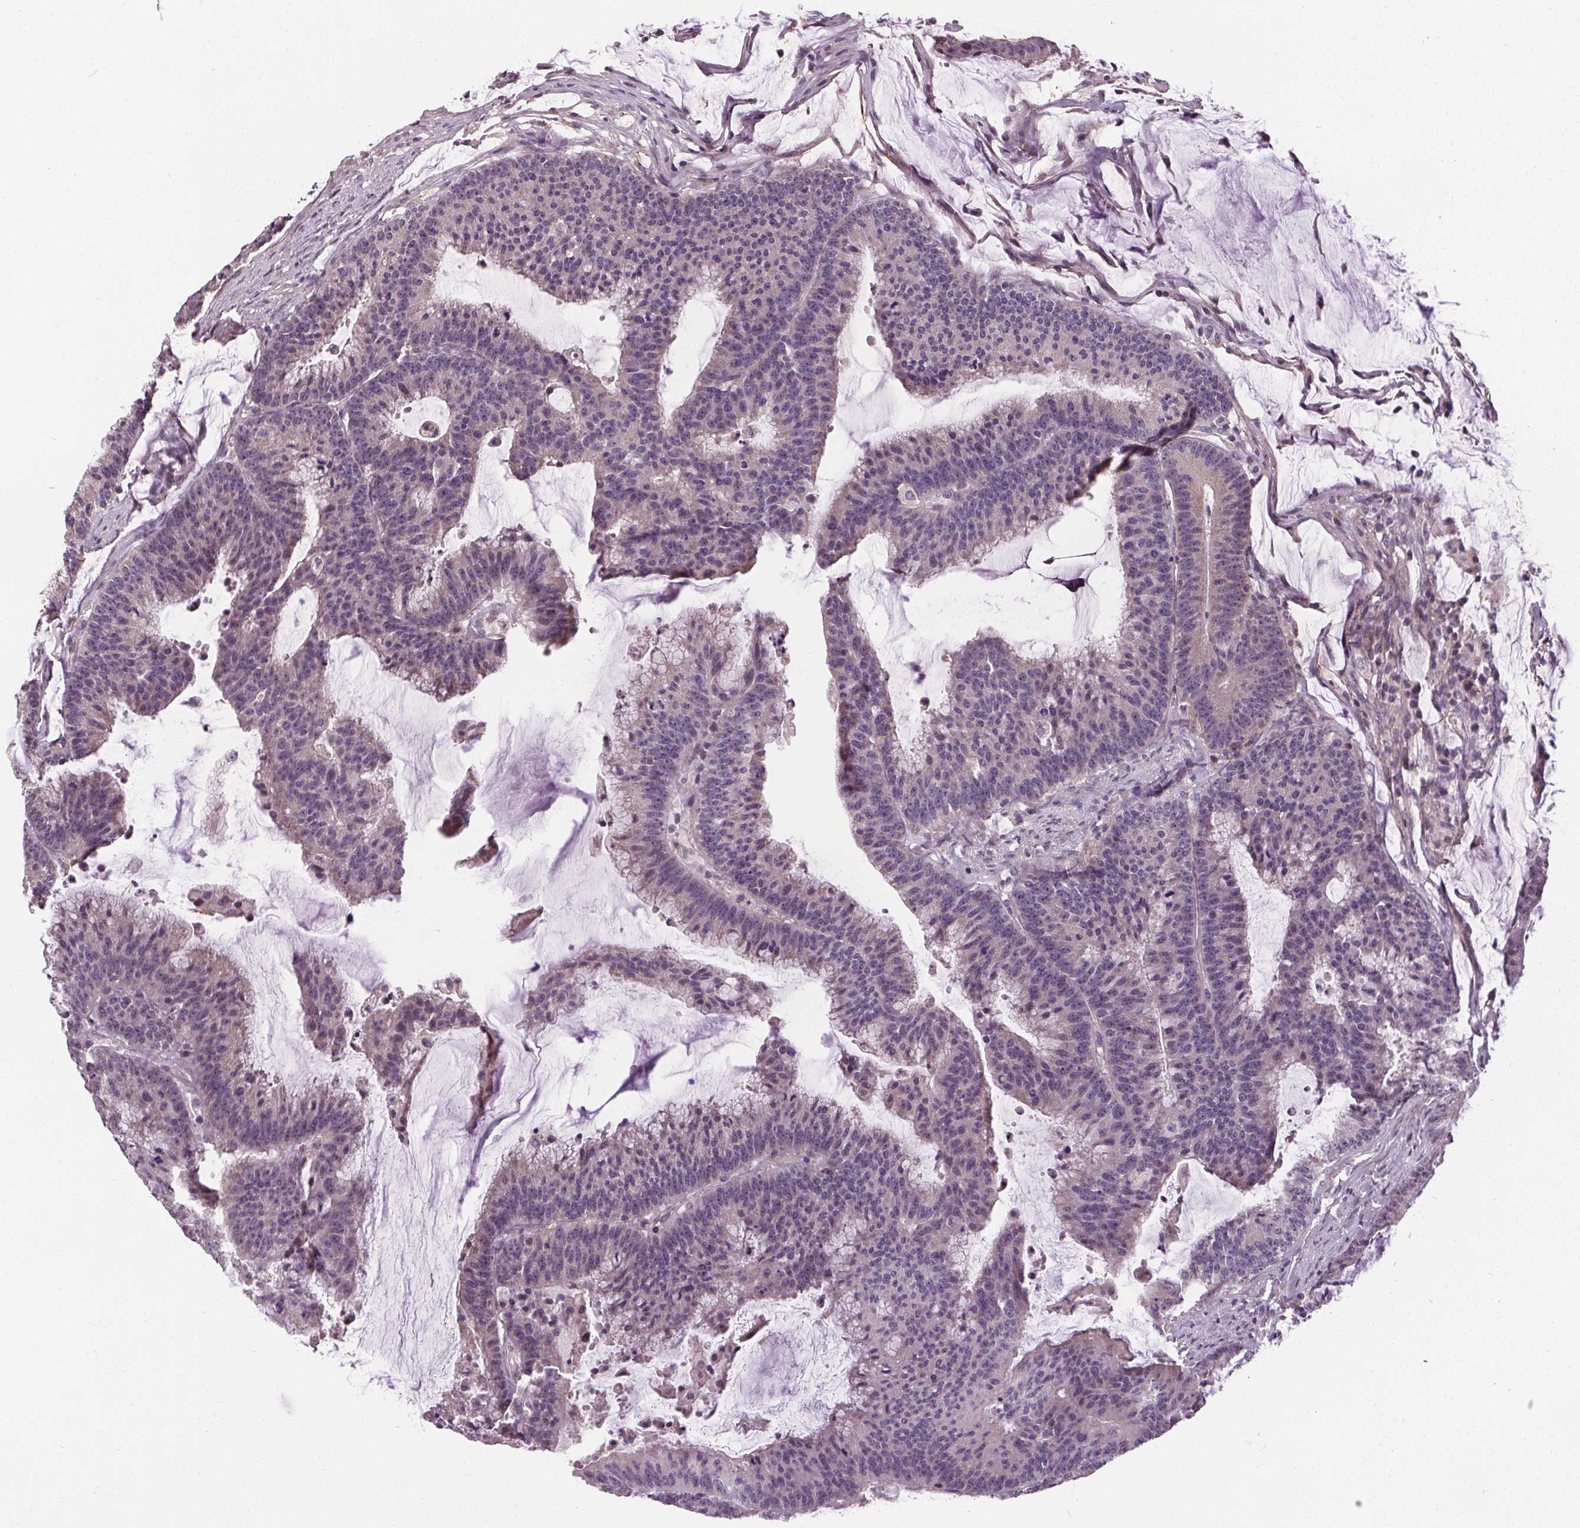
{"staining": {"intensity": "negative", "quantity": "none", "location": "none"}, "tissue": "colorectal cancer", "cell_type": "Tumor cells", "image_type": "cancer", "snomed": [{"axis": "morphology", "description": "Adenocarcinoma, NOS"}, {"axis": "topography", "description": "Colon"}], "caption": "There is no significant positivity in tumor cells of colorectal cancer.", "gene": "KIAA0232", "patient": {"sex": "female", "age": 78}}